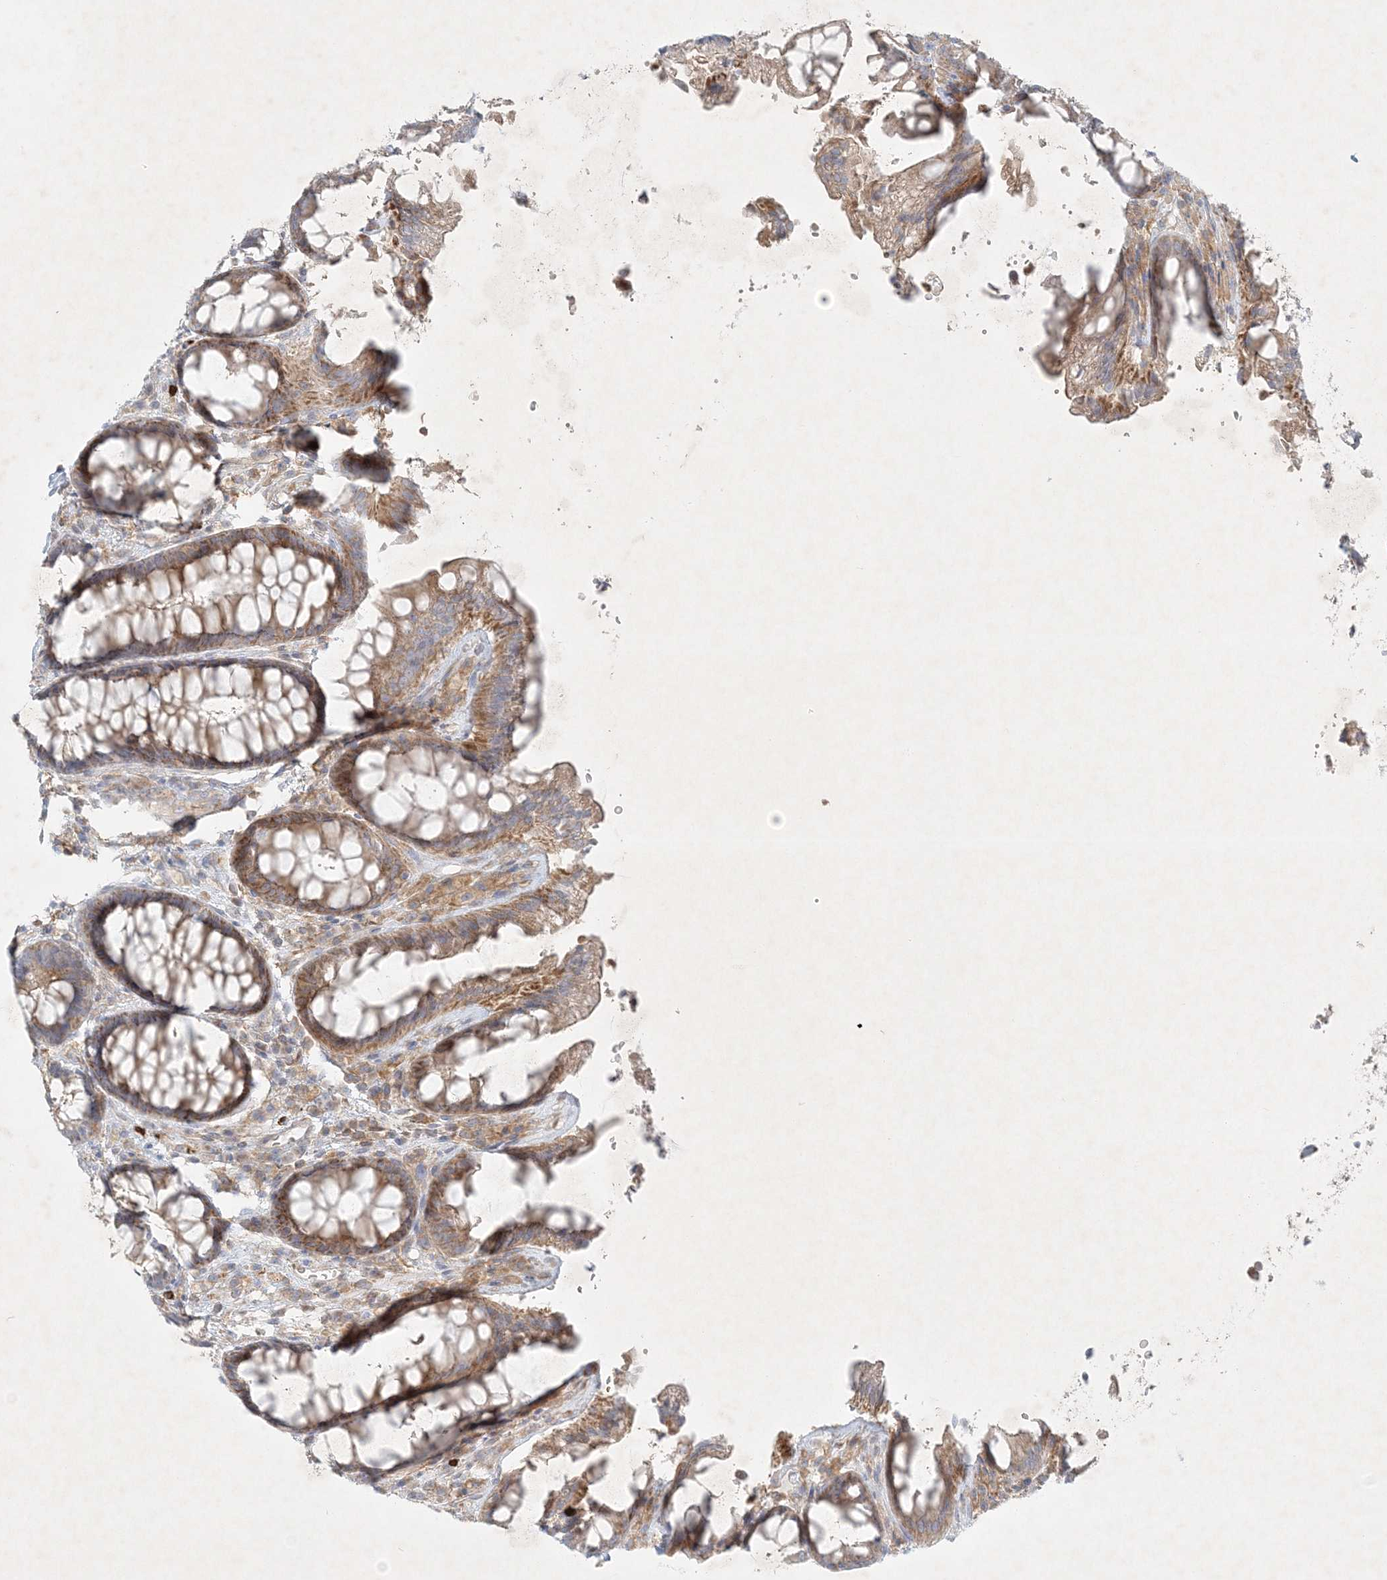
{"staining": {"intensity": "moderate", "quantity": ">75%", "location": "cytoplasmic/membranous"}, "tissue": "rectum", "cell_type": "Glandular cells", "image_type": "normal", "snomed": [{"axis": "morphology", "description": "Normal tissue, NOS"}, {"axis": "topography", "description": "Rectum"}], "caption": "The image displays a brown stain indicating the presence of a protein in the cytoplasmic/membranous of glandular cells in rectum.", "gene": "STK11IP", "patient": {"sex": "female", "age": 46}}